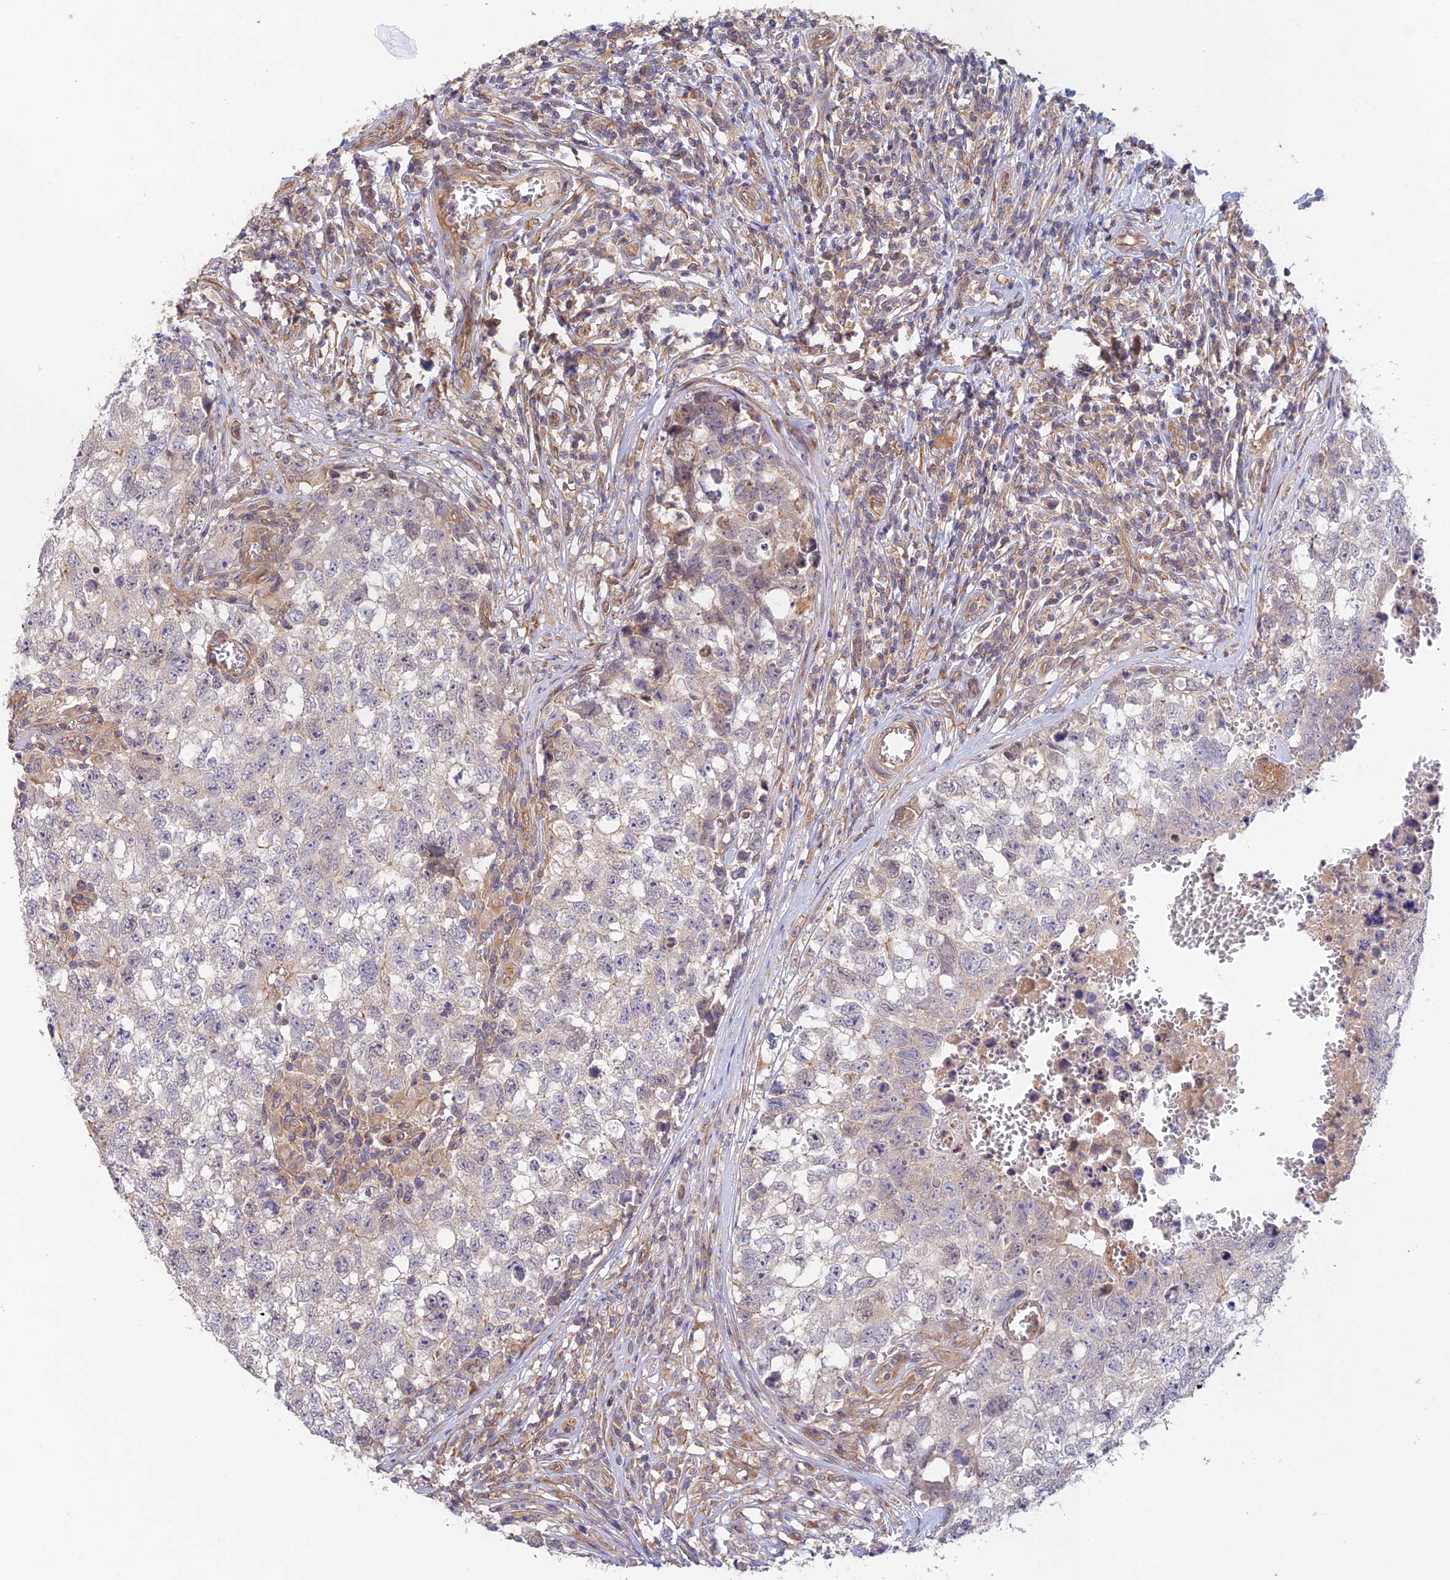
{"staining": {"intensity": "negative", "quantity": "none", "location": "none"}, "tissue": "testis cancer", "cell_type": "Tumor cells", "image_type": "cancer", "snomed": [{"axis": "morphology", "description": "Seminoma, NOS"}, {"axis": "morphology", "description": "Carcinoma, Embryonal, NOS"}, {"axis": "topography", "description": "Testis"}], "caption": "This is a image of immunohistochemistry staining of testis cancer, which shows no positivity in tumor cells.", "gene": "MYO9A", "patient": {"sex": "male", "age": 29}}